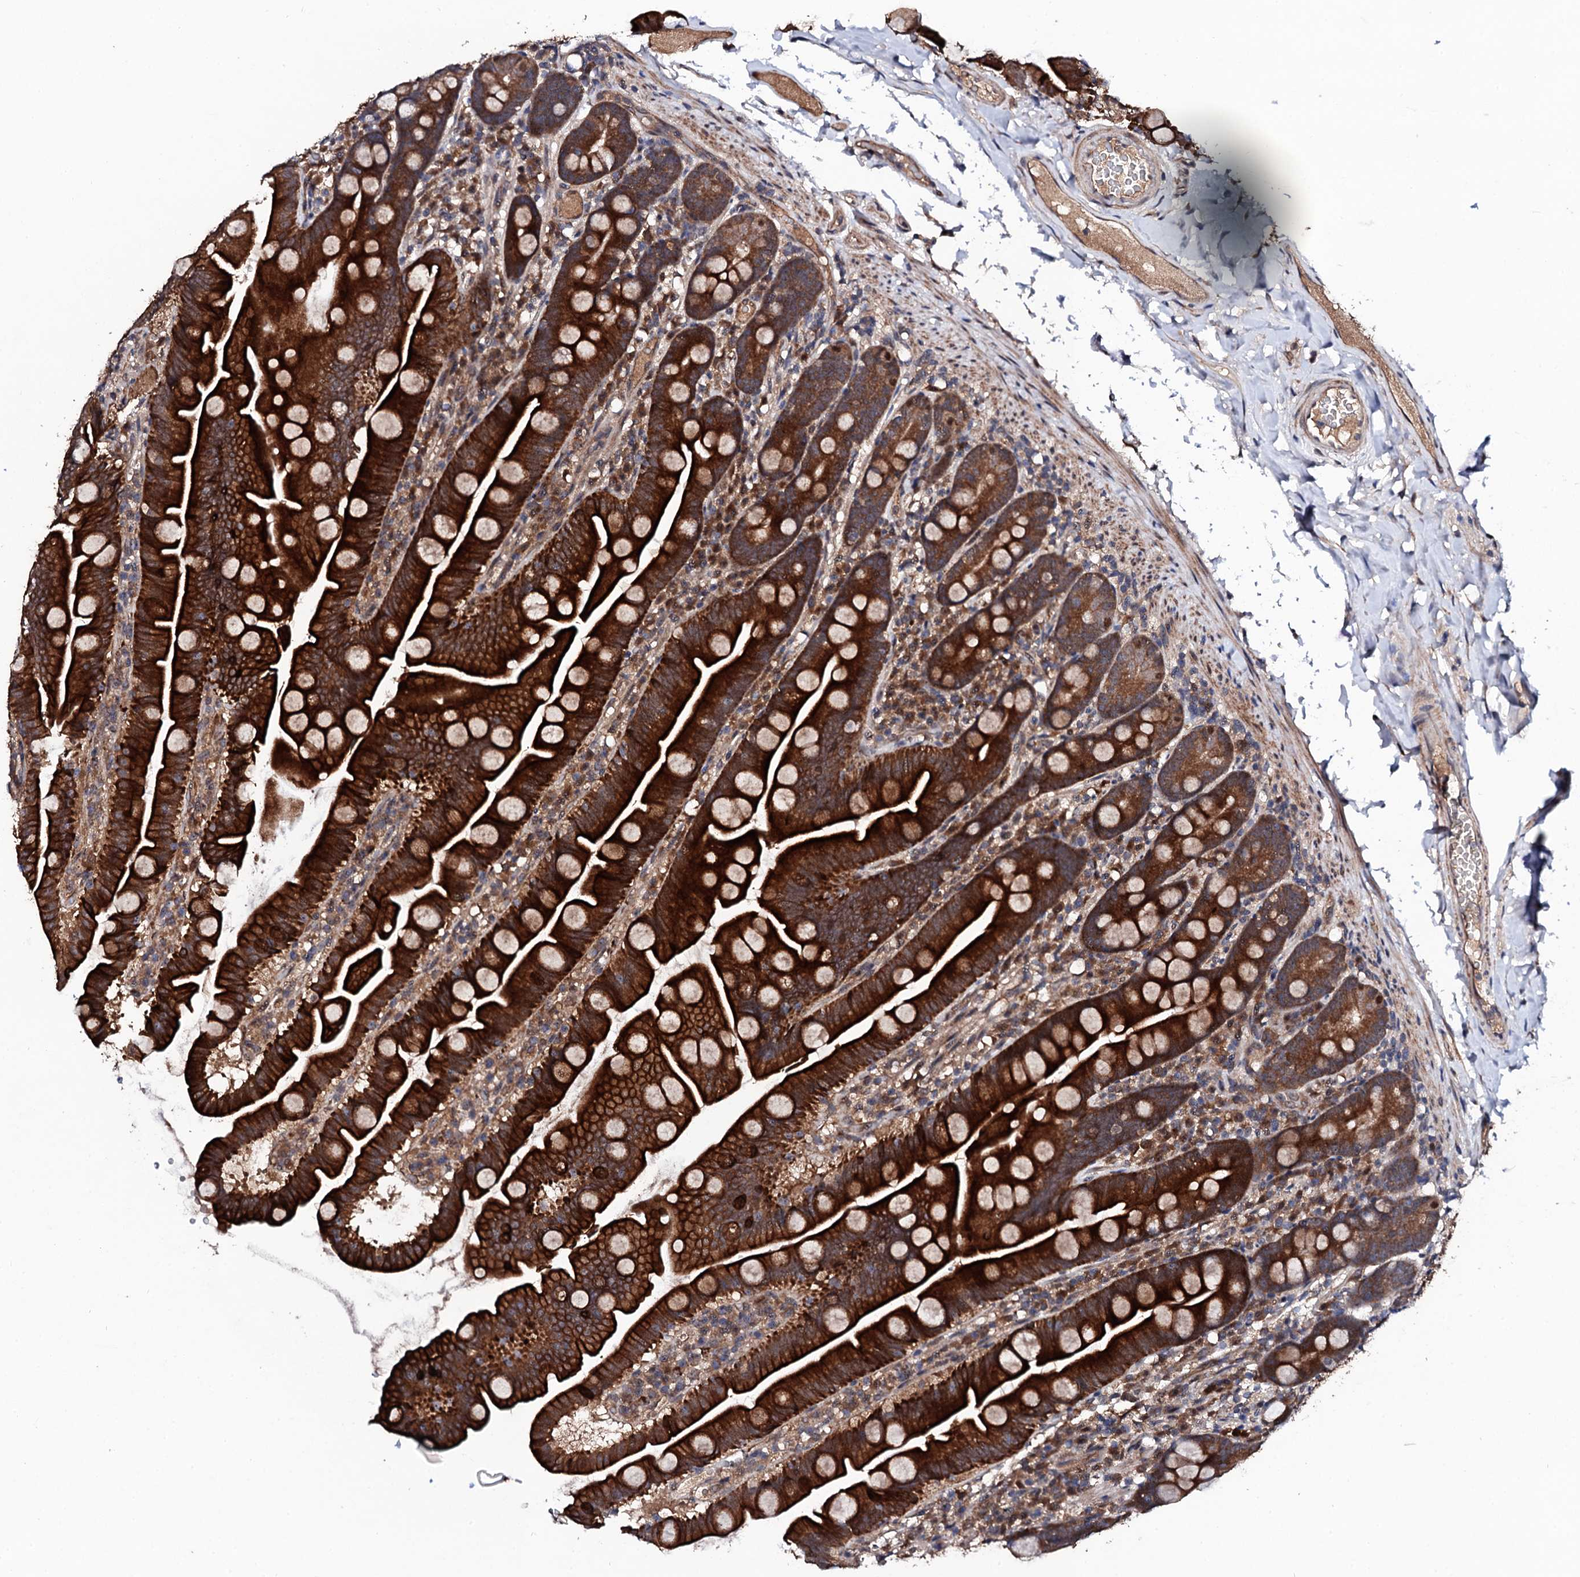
{"staining": {"intensity": "strong", "quantity": ">75%", "location": "cytoplasmic/membranous"}, "tissue": "small intestine", "cell_type": "Glandular cells", "image_type": "normal", "snomed": [{"axis": "morphology", "description": "Normal tissue, NOS"}, {"axis": "topography", "description": "Small intestine"}], "caption": "Protein staining of normal small intestine demonstrates strong cytoplasmic/membranous expression in approximately >75% of glandular cells.", "gene": "IP6K1", "patient": {"sex": "female", "age": 68}}